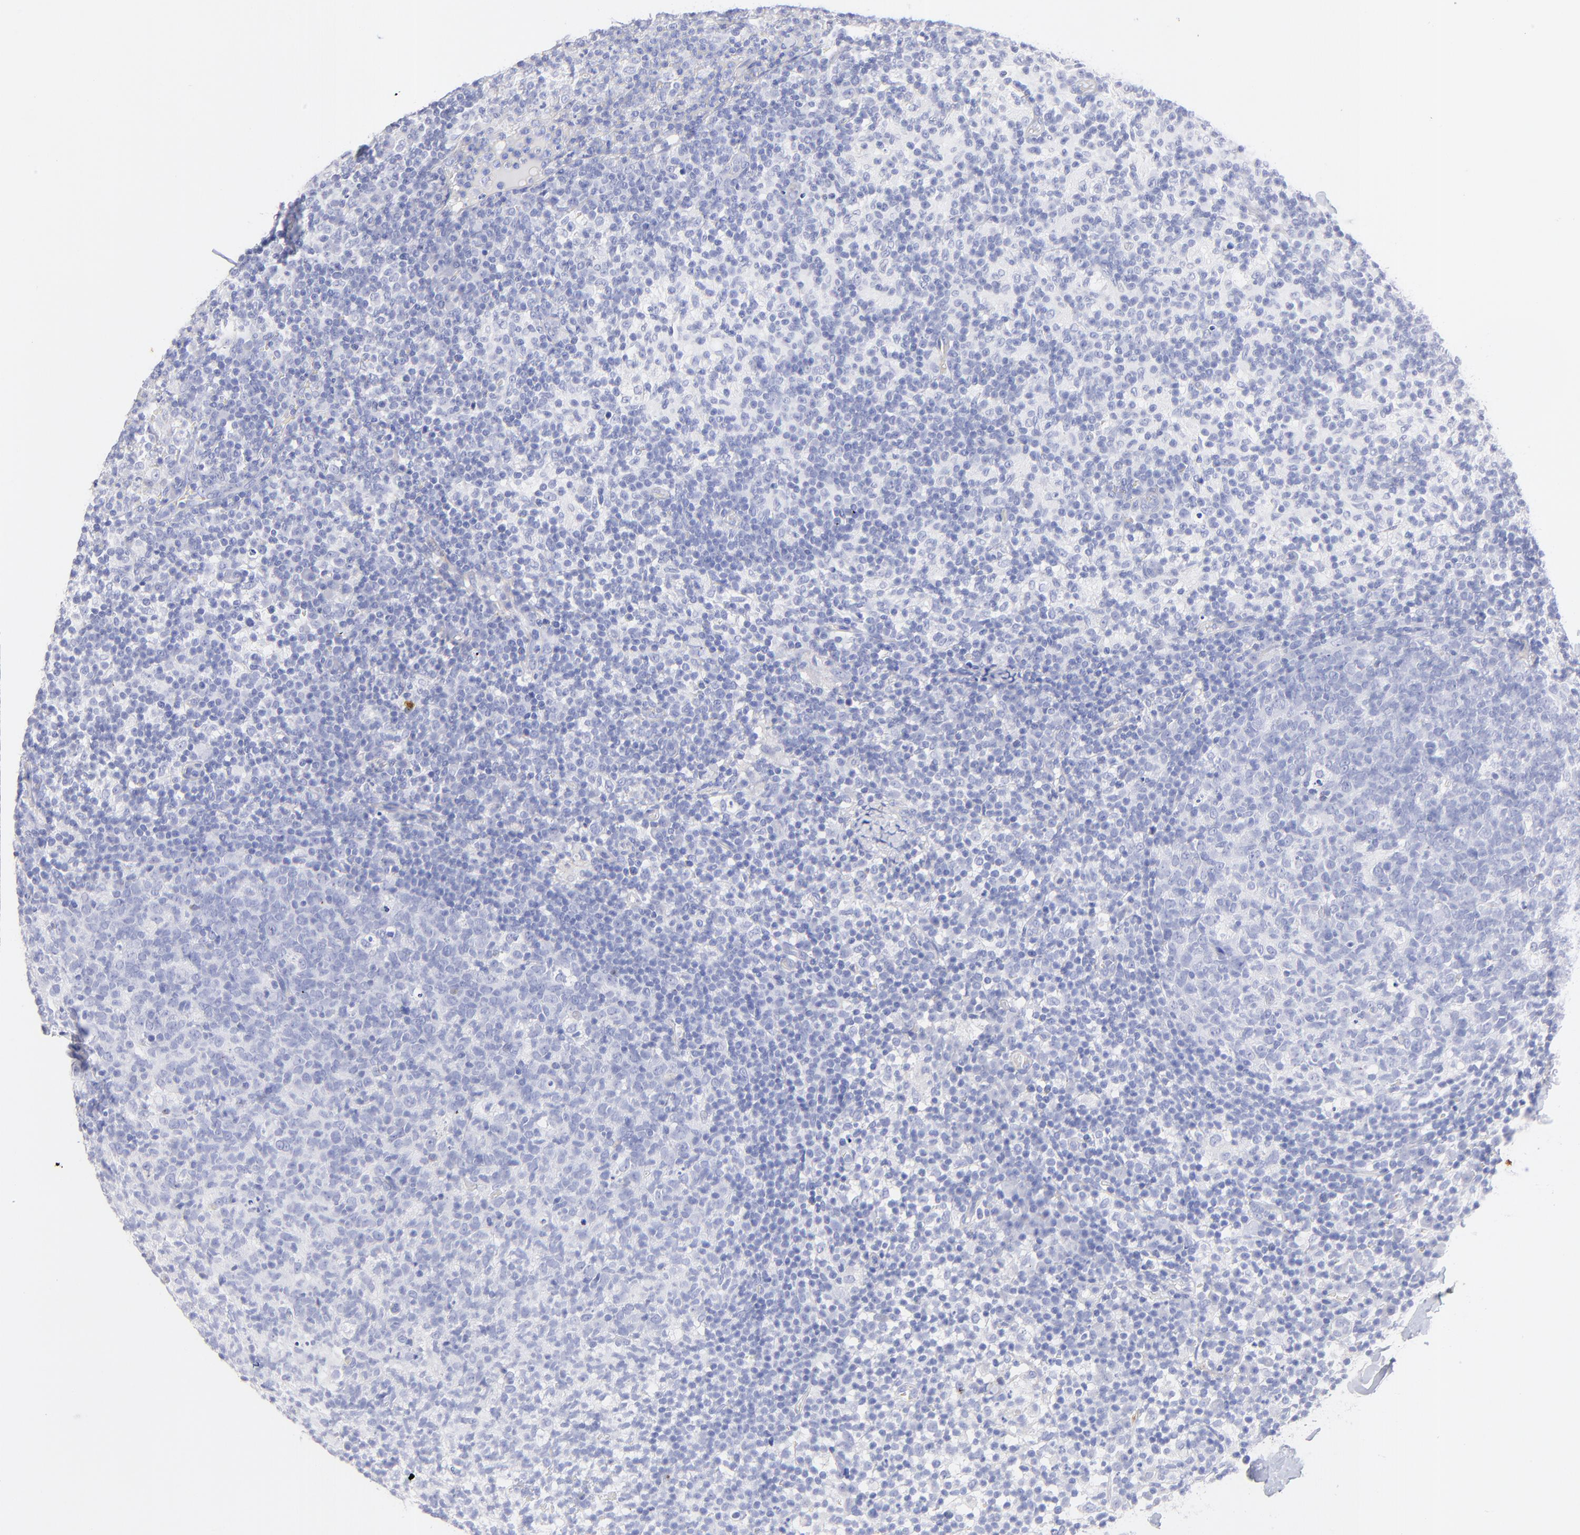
{"staining": {"intensity": "negative", "quantity": "none", "location": "none"}, "tissue": "lymph node", "cell_type": "Germinal center cells", "image_type": "normal", "snomed": [{"axis": "morphology", "description": "Normal tissue, NOS"}, {"axis": "morphology", "description": "Inflammation, NOS"}, {"axis": "topography", "description": "Lymph node"}], "caption": "Immunohistochemical staining of benign human lymph node demonstrates no significant staining in germinal center cells.", "gene": "C1QTNF6", "patient": {"sex": "male", "age": 55}}